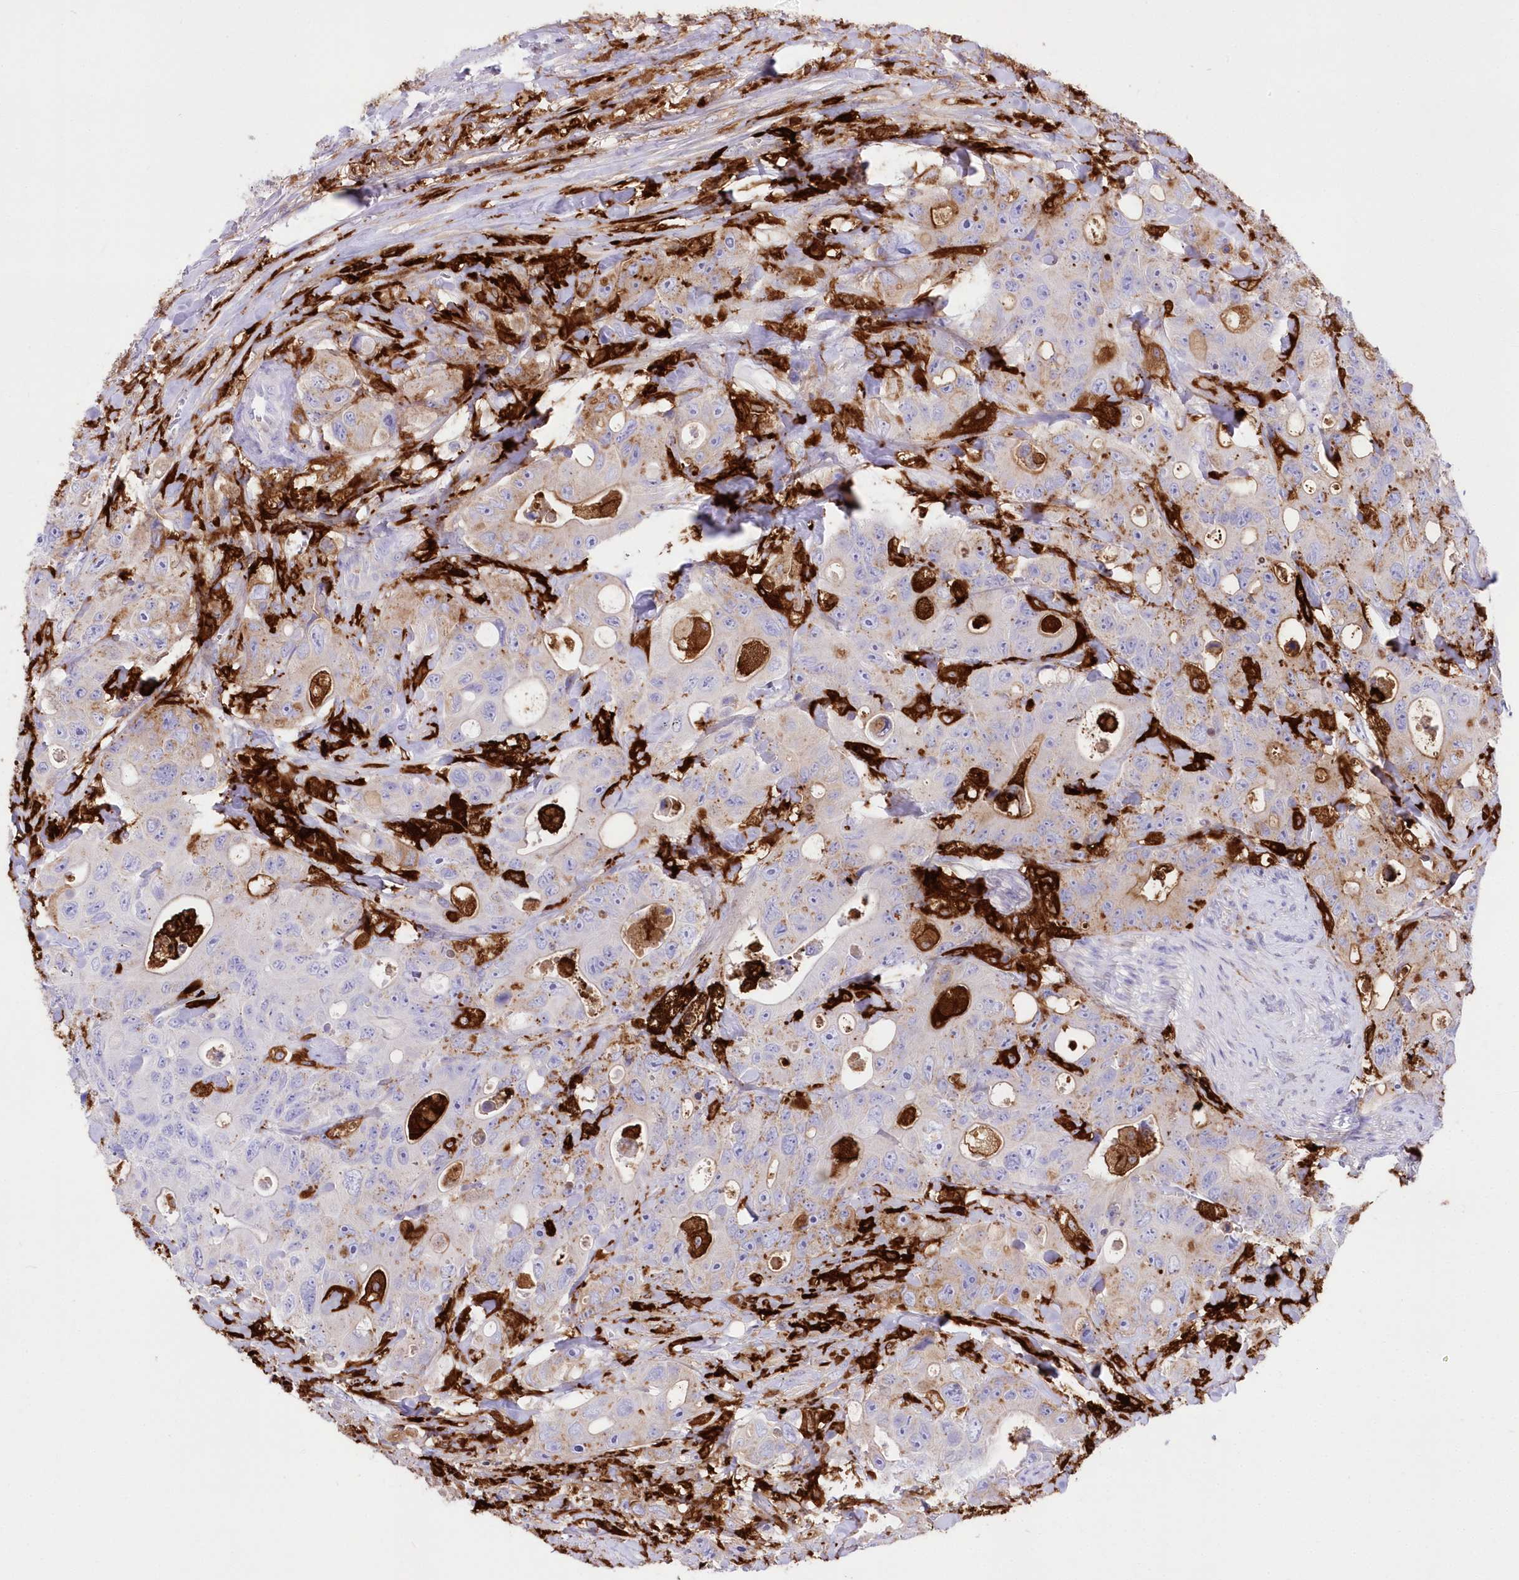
{"staining": {"intensity": "moderate", "quantity": "<25%", "location": "cytoplasmic/membranous"}, "tissue": "colorectal cancer", "cell_type": "Tumor cells", "image_type": "cancer", "snomed": [{"axis": "morphology", "description": "Adenocarcinoma, NOS"}, {"axis": "topography", "description": "Colon"}], "caption": "Human colorectal adenocarcinoma stained with a protein marker demonstrates moderate staining in tumor cells.", "gene": "DNAJC19", "patient": {"sex": "female", "age": 46}}